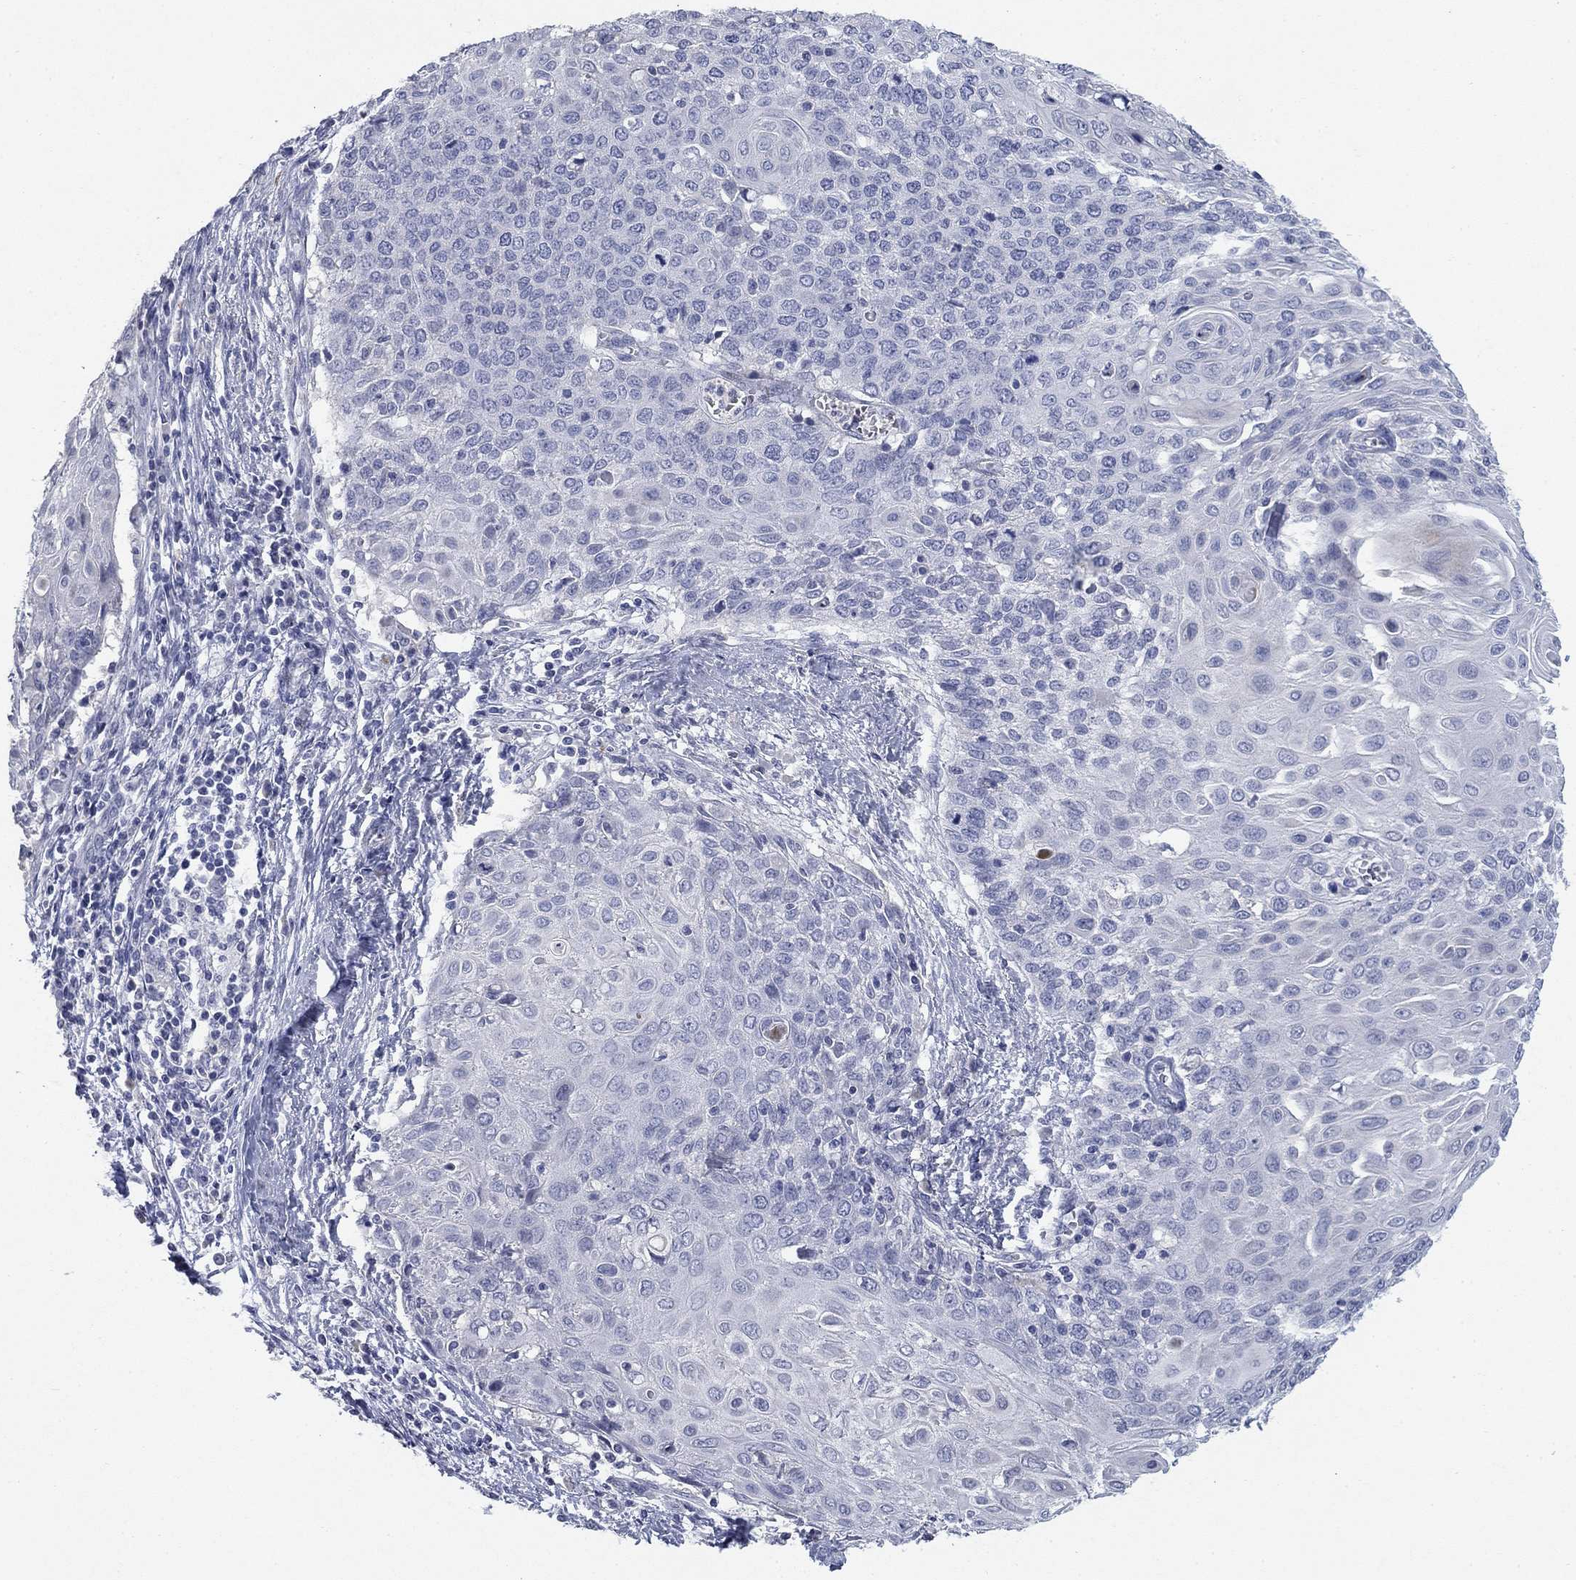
{"staining": {"intensity": "negative", "quantity": "none", "location": "none"}, "tissue": "cervical cancer", "cell_type": "Tumor cells", "image_type": "cancer", "snomed": [{"axis": "morphology", "description": "Squamous cell carcinoma, NOS"}, {"axis": "topography", "description": "Cervix"}], "caption": "DAB (3,3'-diaminobenzidine) immunohistochemical staining of human cervical squamous cell carcinoma displays no significant positivity in tumor cells. (DAB immunohistochemistry visualized using brightfield microscopy, high magnification).", "gene": "TMEM249", "patient": {"sex": "female", "age": 39}}